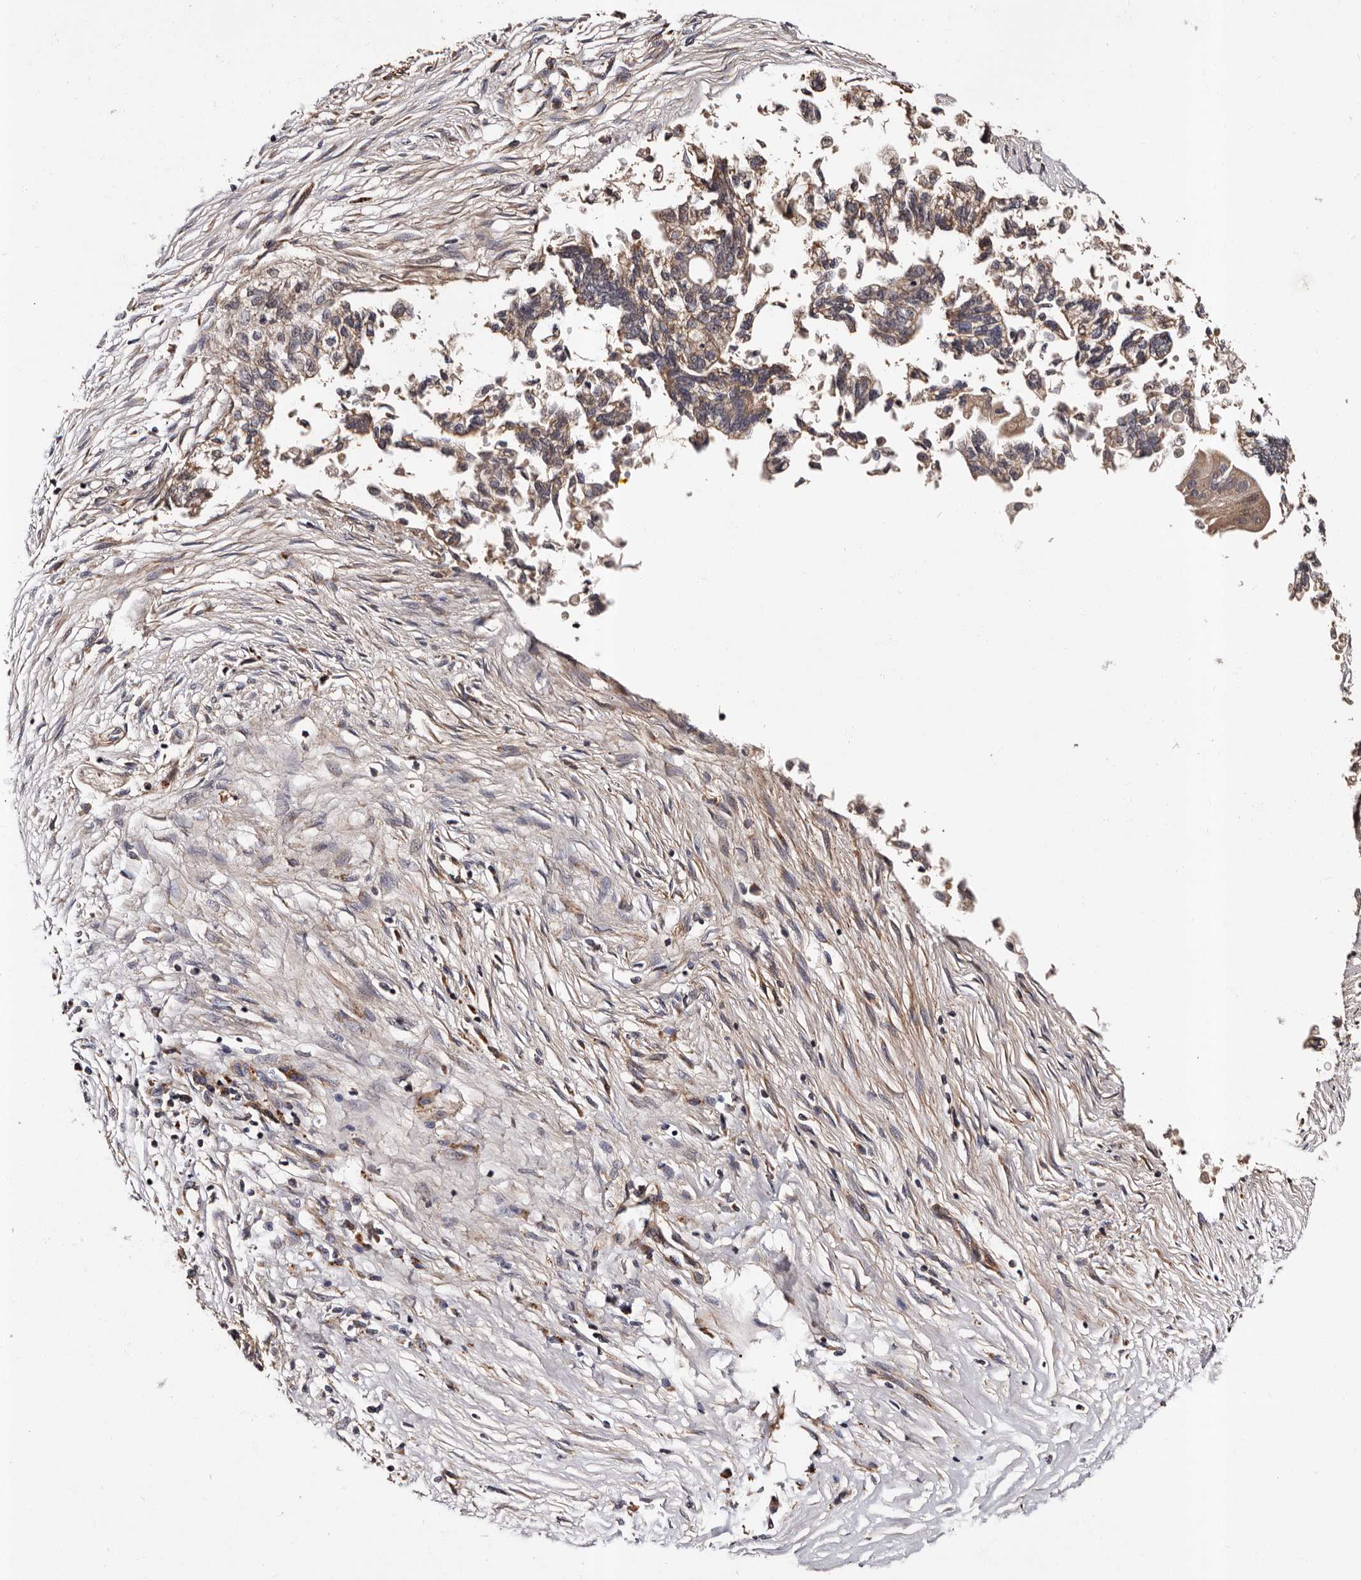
{"staining": {"intensity": "weak", "quantity": ">75%", "location": "cytoplasmic/membranous"}, "tissue": "pancreatic cancer", "cell_type": "Tumor cells", "image_type": "cancer", "snomed": [{"axis": "morphology", "description": "Adenocarcinoma, NOS"}, {"axis": "topography", "description": "Pancreas"}], "caption": "Immunohistochemistry (IHC) of human adenocarcinoma (pancreatic) reveals low levels of weak cytoplasmic/membranous expression in approximately >75% of tumor cells.", "gene": "ADCK5", "patient": {"sex": "male", "age": 72}}